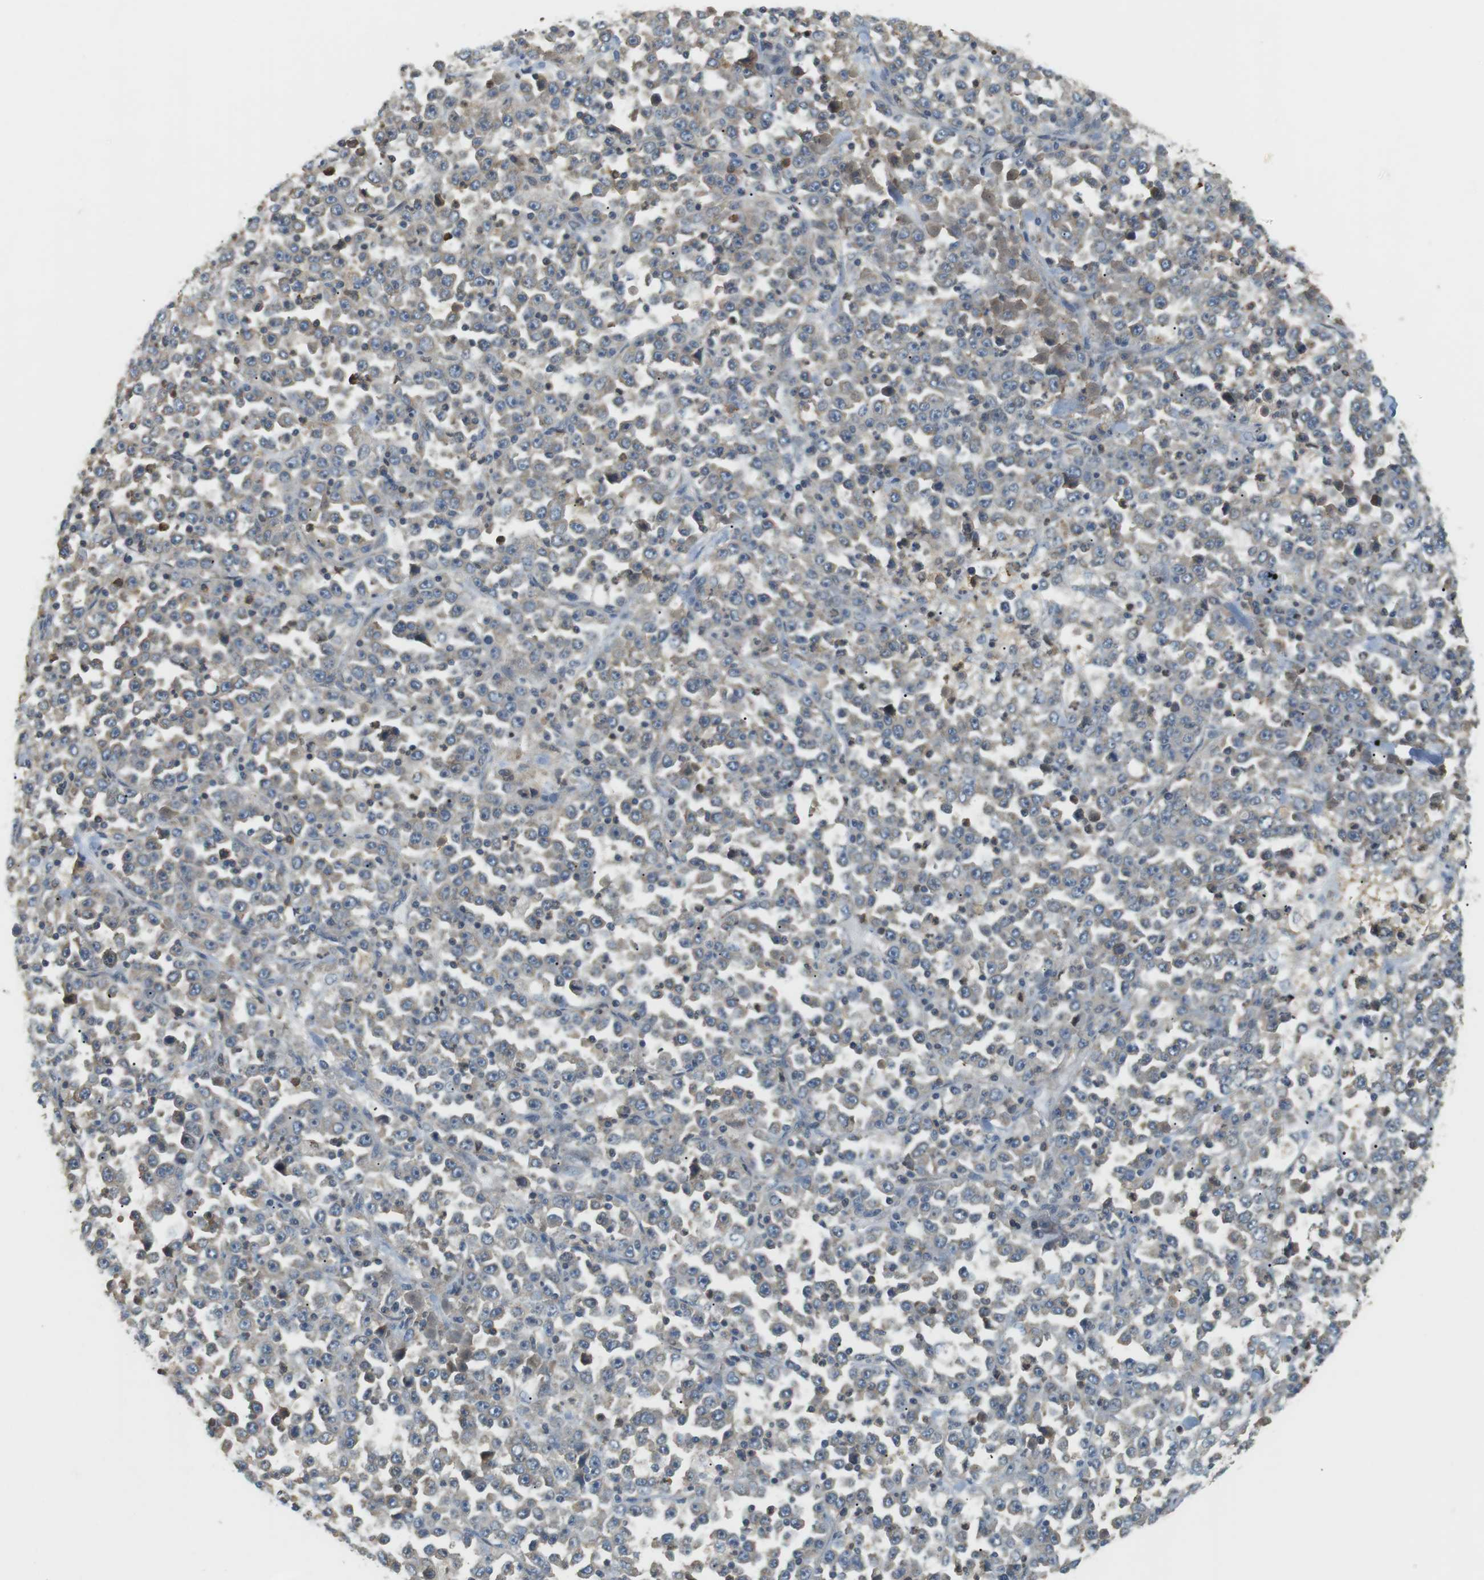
{"staining": {"intensity": "weak", "quantity": "<25%", "location": "cytoplasmic/membranous"}, "tissue": "stomach cancer", "cell_type": "Tumor cells", "image_type": "cancer", "snomed": [{"axis": "morphology", "description": "Normal tissue, NOS"}, {"axis": "morphology", "description": "Adenocarcinoma, NOS"}, {"axis": "topography", "description": "Stomach, upper"}, {"axis": "topography", "description": "Stomach"}], "caption": "An immunohistochemistry histopathology image of adenocarcinoma (stomach) is shown. There is no staining in tumor cells of adenocarcinoma (stomach).", "gene": "P2RY1", "patient": {"sex": "male", "age": 59}}